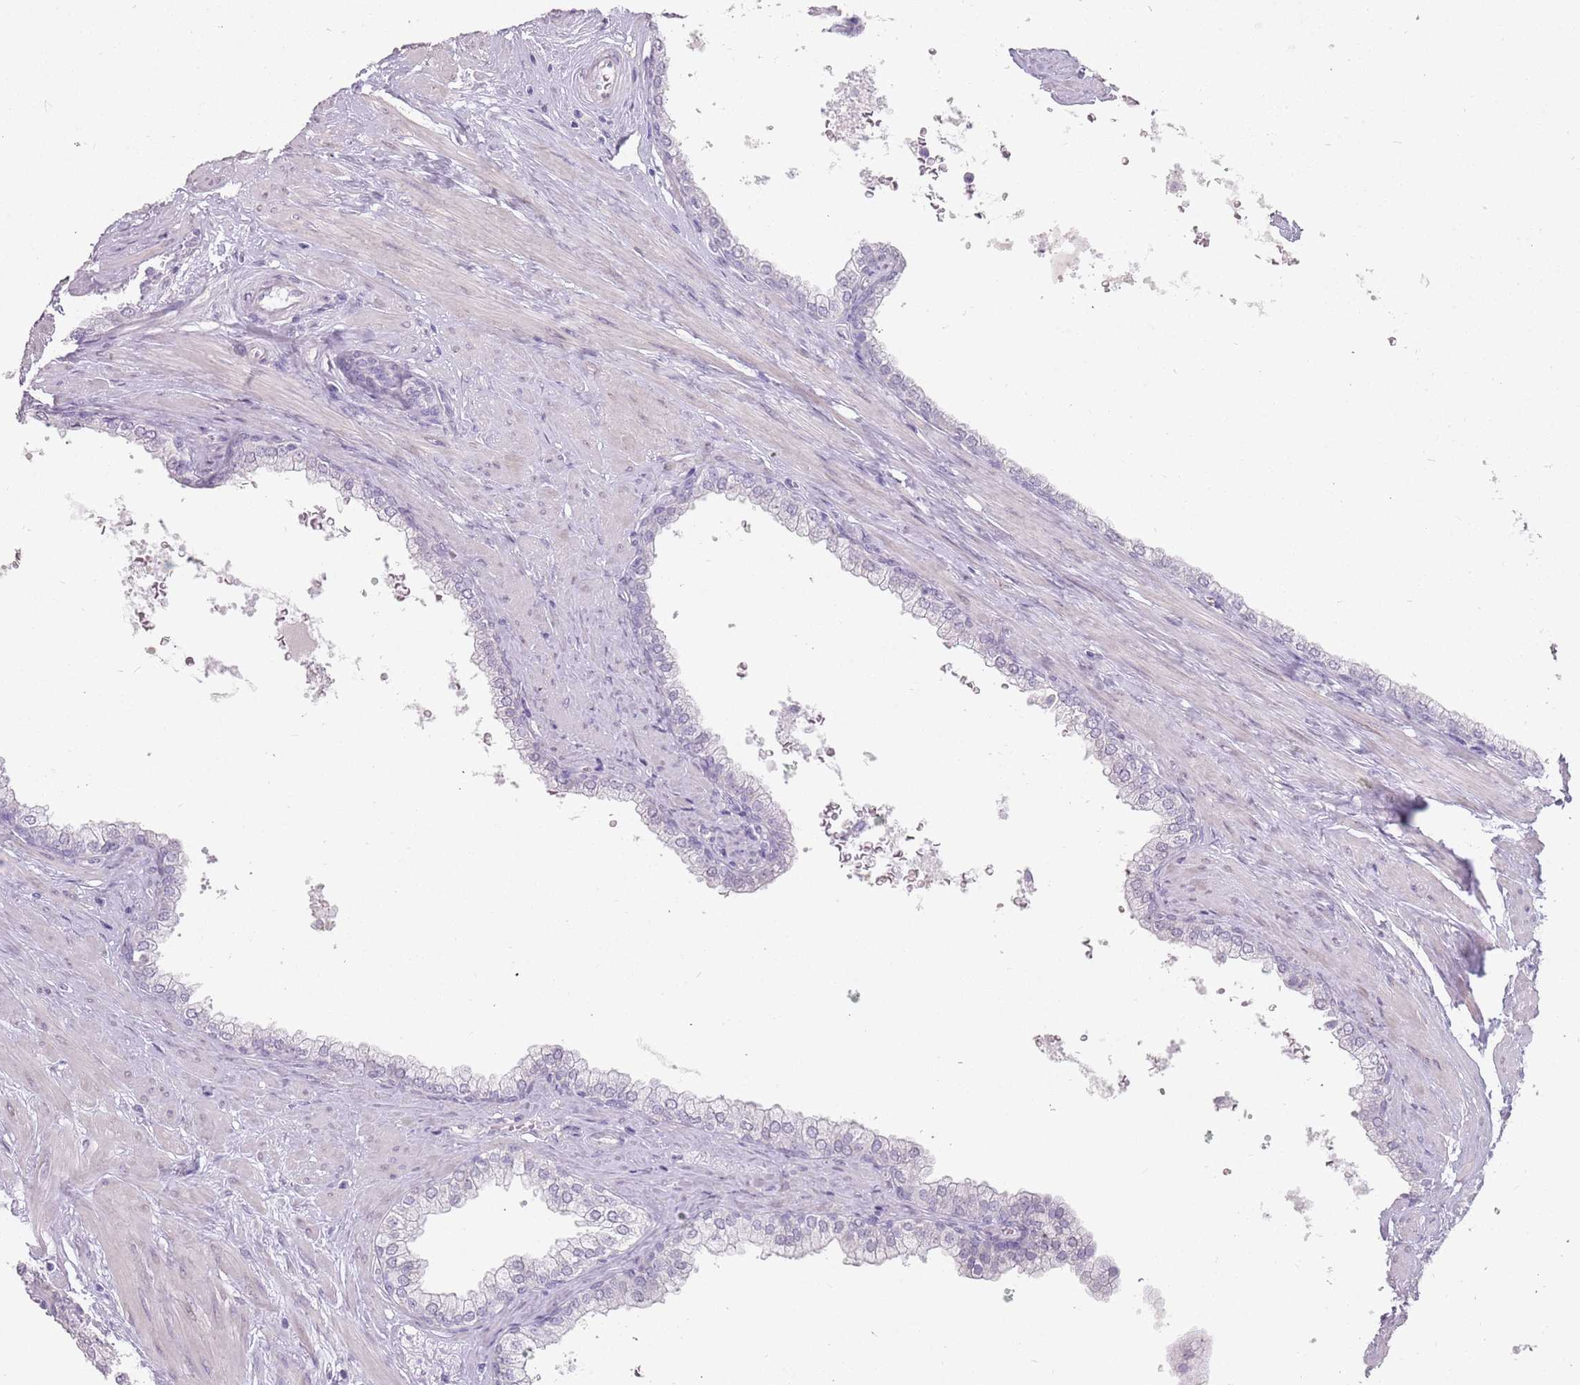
{"staining": {"intensity": "negative", "quantity": "none", "location": "none"}, "tissue": "prostate", "cell_type": "Glandular cells", "image_type": "normal", "snomed": [{"axis": "morphology", "description": "Normal tissue, NOS"}, {"axis": "morphology", "description": "Urothelial carcinoma, Low grade"}, {"axis": "topography", "description": "Urinary bladder"}, {"axis": "topography", "description": "Prostate"}], "caption": "This is an immunohistochemistry (IHC) photomicrograph of normal prostate. There is no positivity in glandular cells.", "gene": "DDX4", "patient": {"sex": "male", "age": 60}}